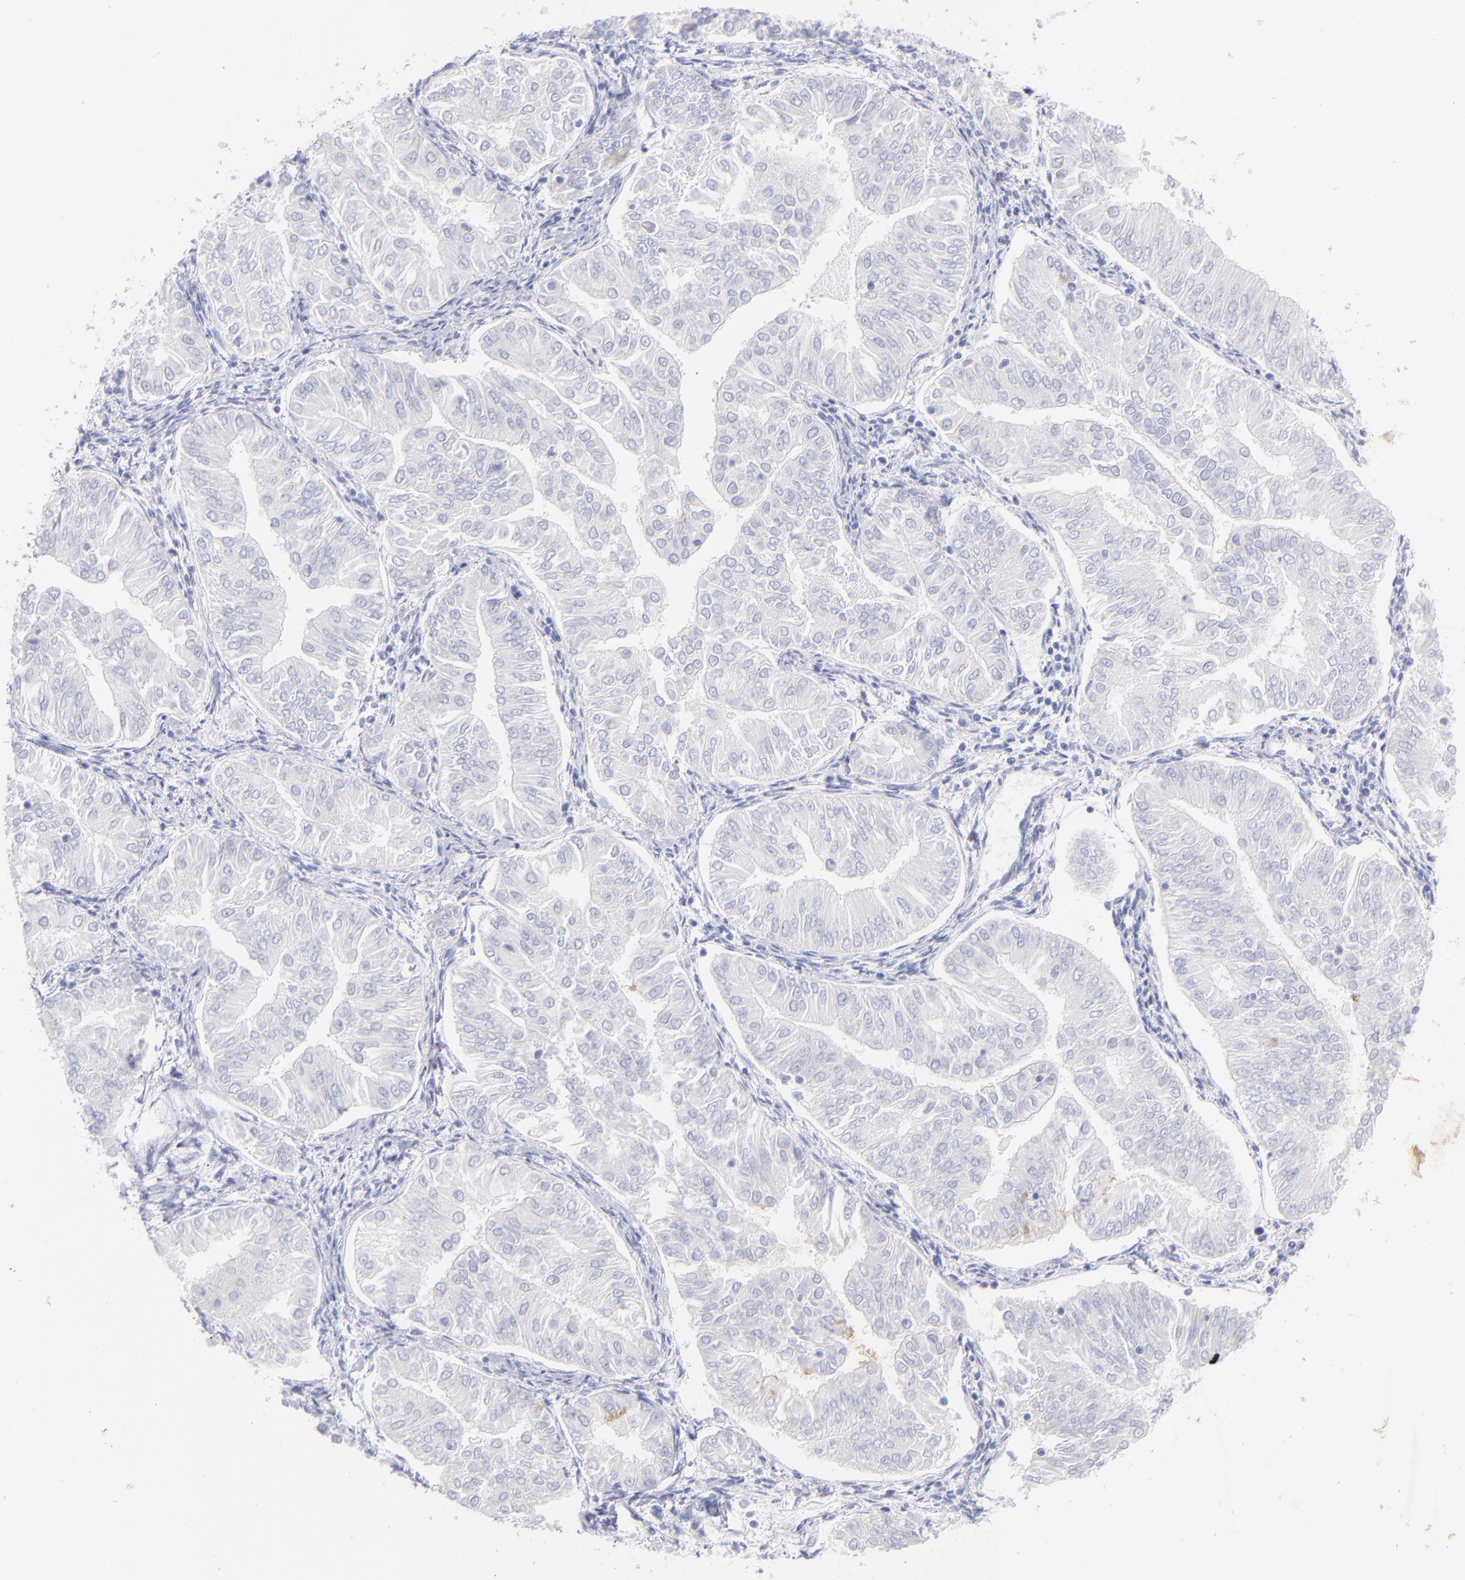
{"staining": {"intensity": "negative", "quantity": "none", "location": "none"}, "tissue": "endometrial cancer", "cell_type": "Tumor cells", "image_type": "cancer", "snomed": [{"axis": "morphology", "description": "Adenocarcinoma, NOS"}, {"axis": "topography", "description": "Endometrium"}], "caption": "DAB immunohistochemical staining of human endometrial adenocarcinoma demonstrates no significant expression in tumor cells.", "gene": "SCGN", "patient": {"sex": "female", "age": 53}}